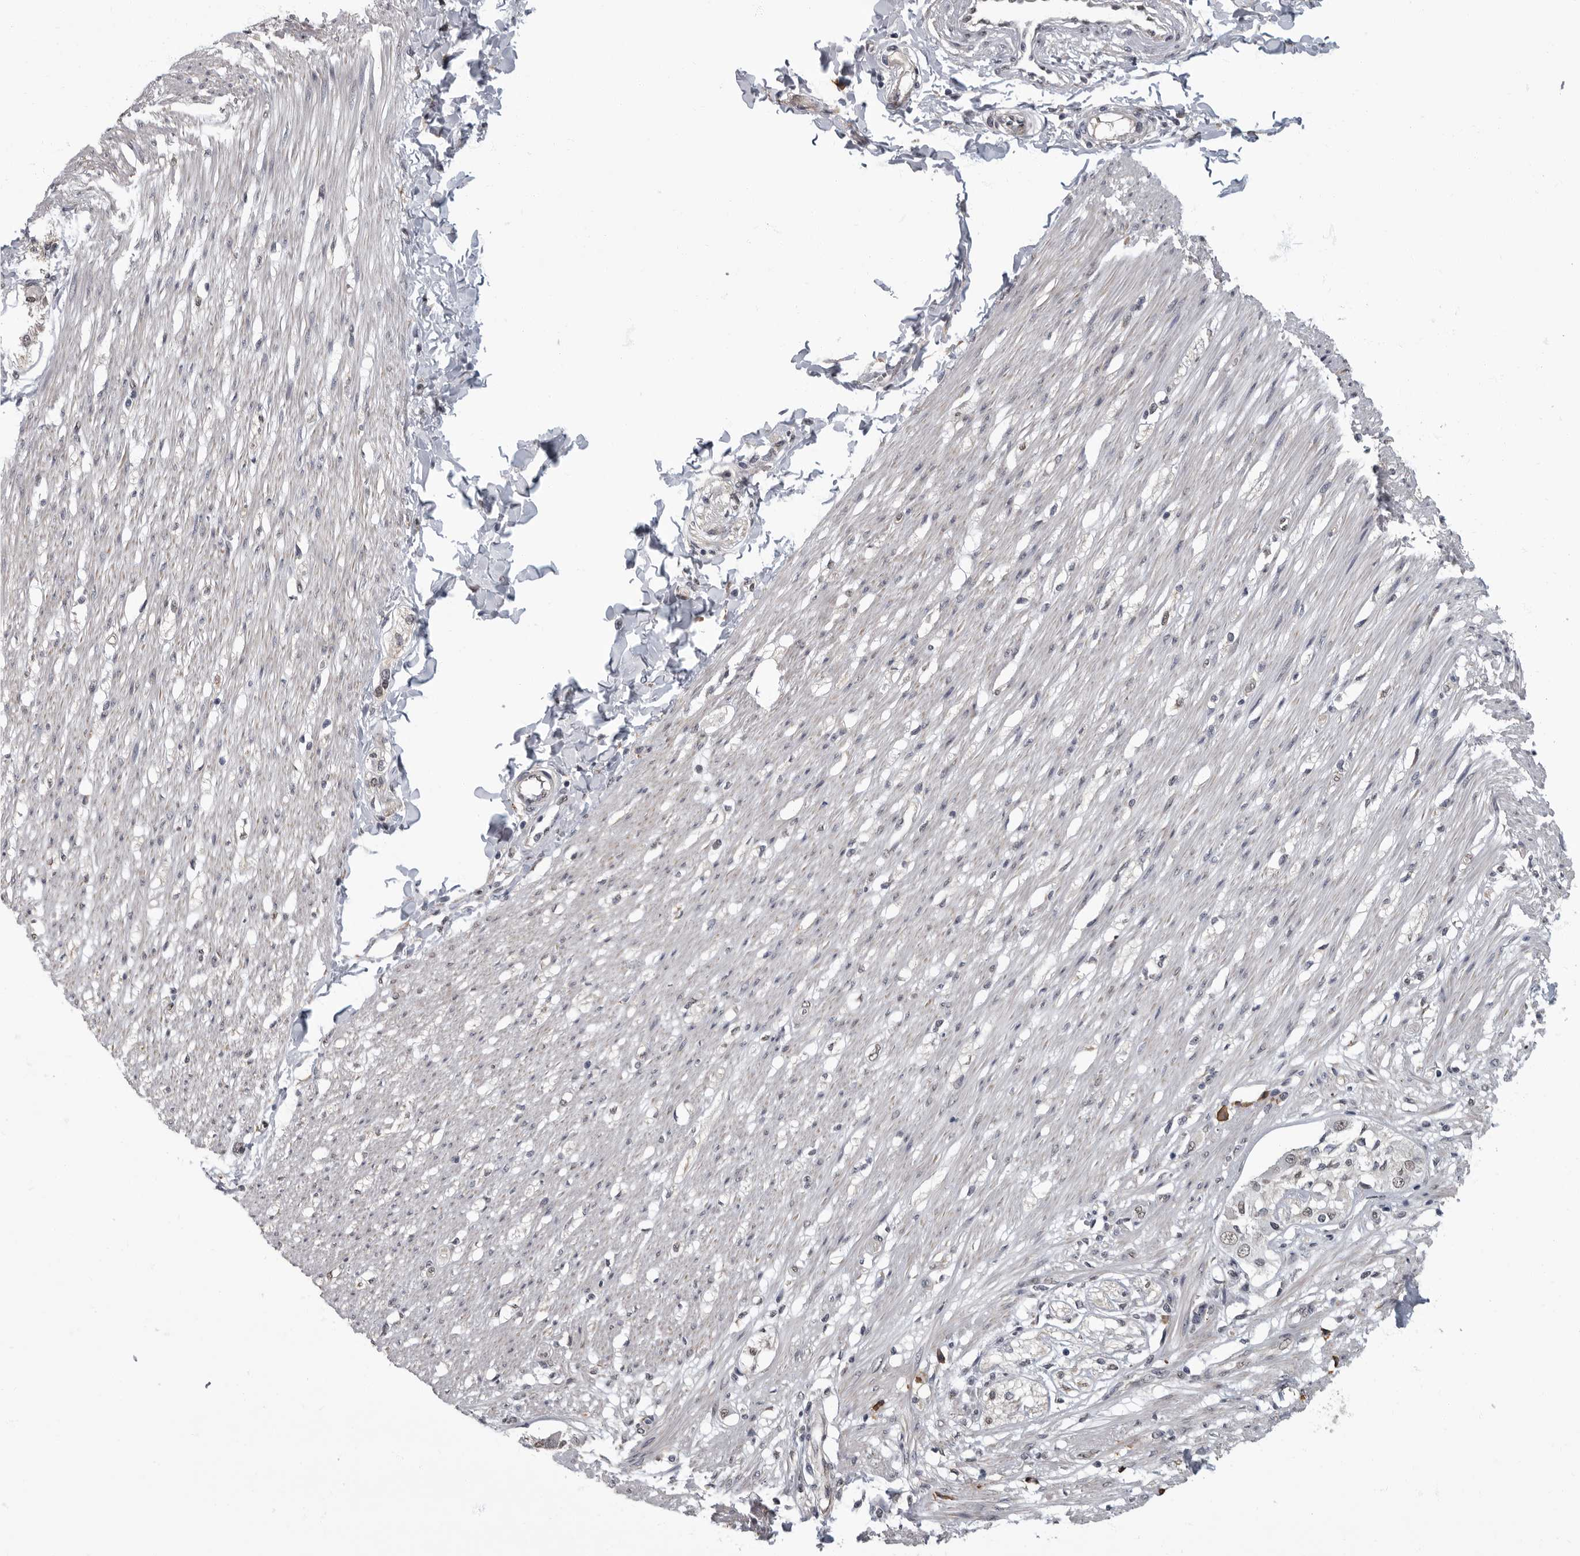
{"staining": {"intensity": "negative", "quantity": "none", "location": "none"}, "tissue": "smooth muscle", "cell_type": "Smooth muscle cells", "image_type": "normal", "snomed": [{"axis": "morphology", "description": "Normal tissue, NOS"}, {"axis": "morphology", "description": "Adenocarcinoma, NOS"}, {"axis": "topography", "description": "Colon"}, {"axis": "topography", "description": "Peripheral nerve tissue"}], "caption": "Immunohistochemistry (IHC) image of unremarkable human smooth muscle stained for a protein (brown), which displays no expression in smooth muscle cells.", "gene": "ARHGEF10", "patient": {"sex": "male", "age": 14}}